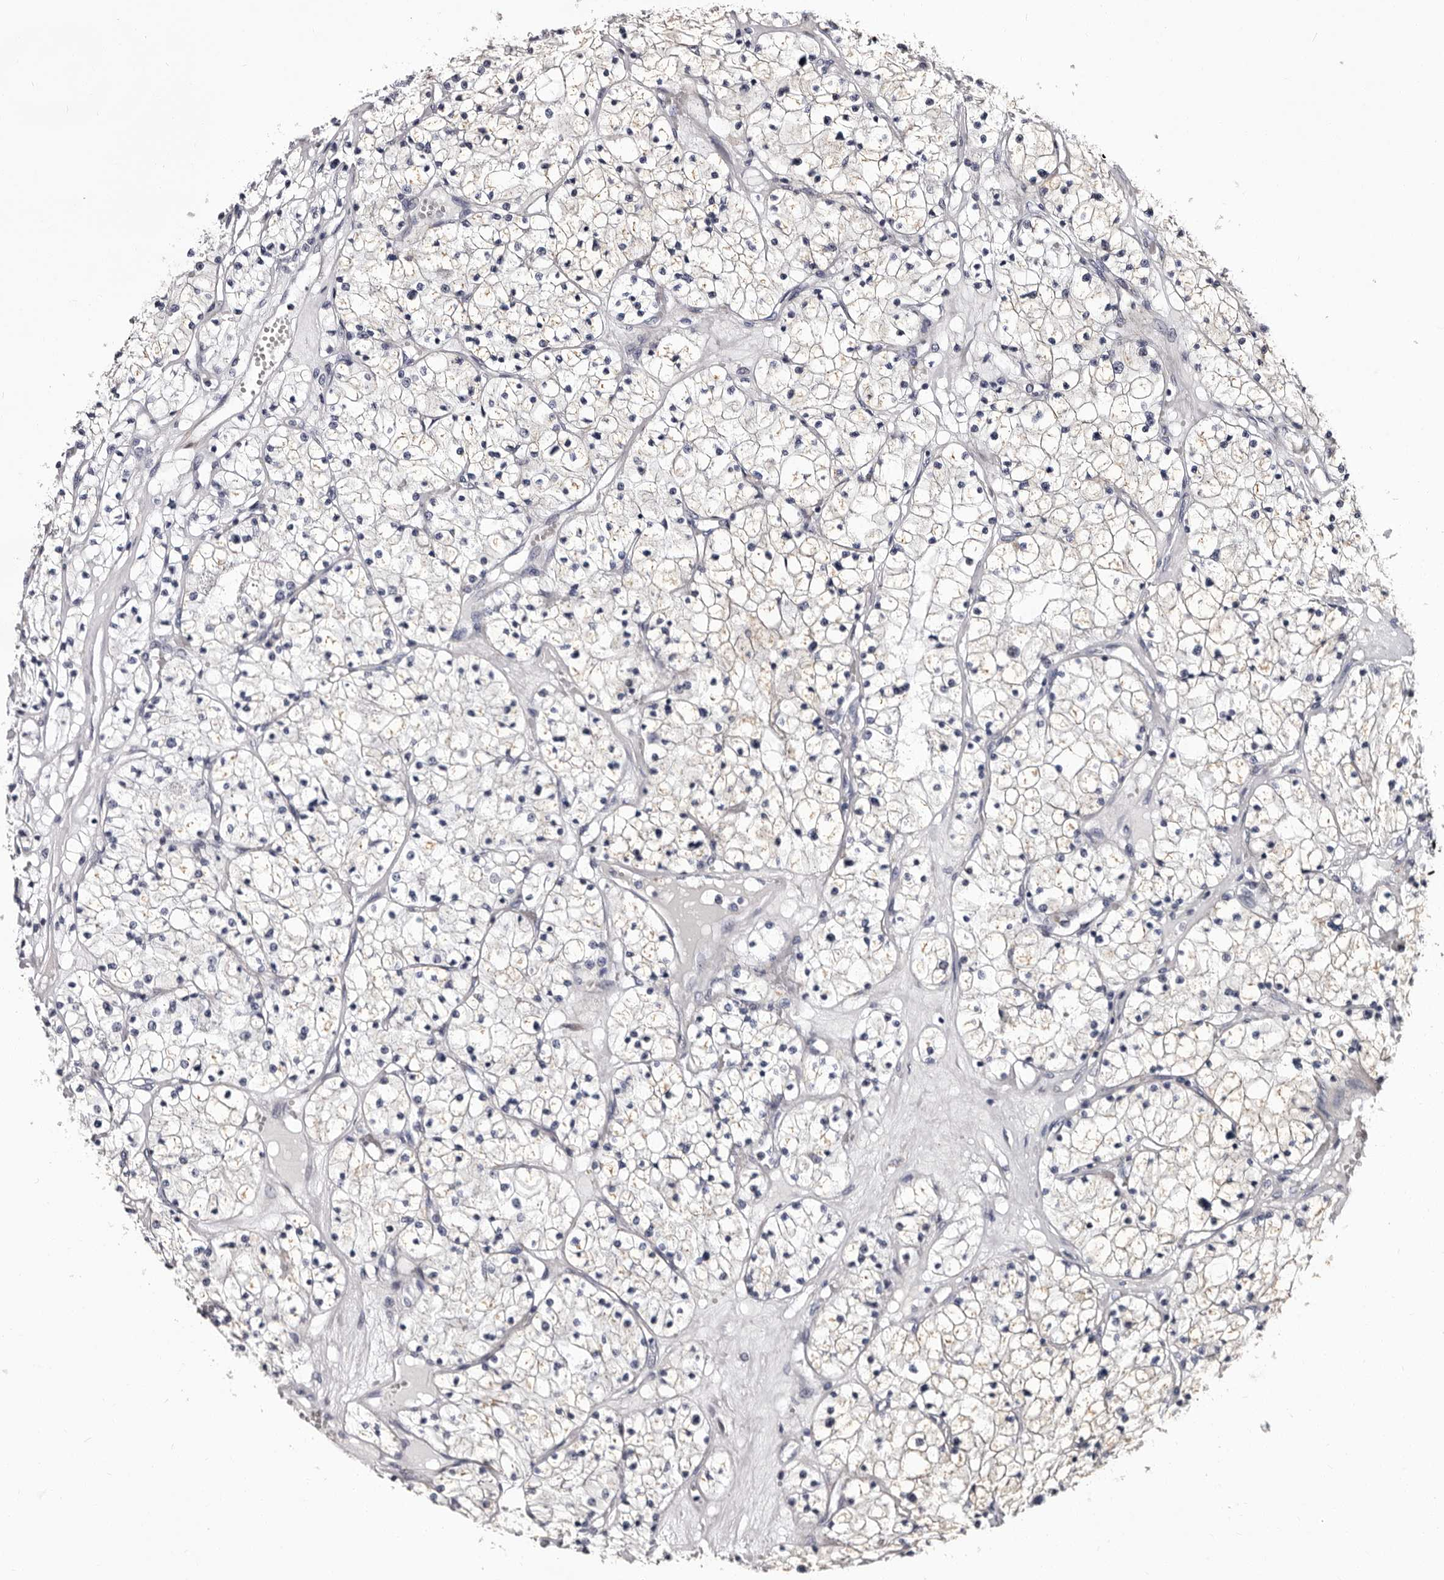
{"staining": {"intensity": "negative", "quantity": "none", "location": "none"}, "tissue": "renal cancer", "cell_type": "Tumor cells", "image_type": "cancer", "snomed": [{"axis": "morphology", "description": "Normal tissue, NOS"}, {"axis": "morphology", "description": "Adenocarcinoma, NOS"}, {"axis": "topography", "description": "Kidney"}], "caption": "The micrograph exhibits no staining of tumor cells in renal cancer.", "gene": "AUNIP", "patient": {"sex": "male", "age": 68}}